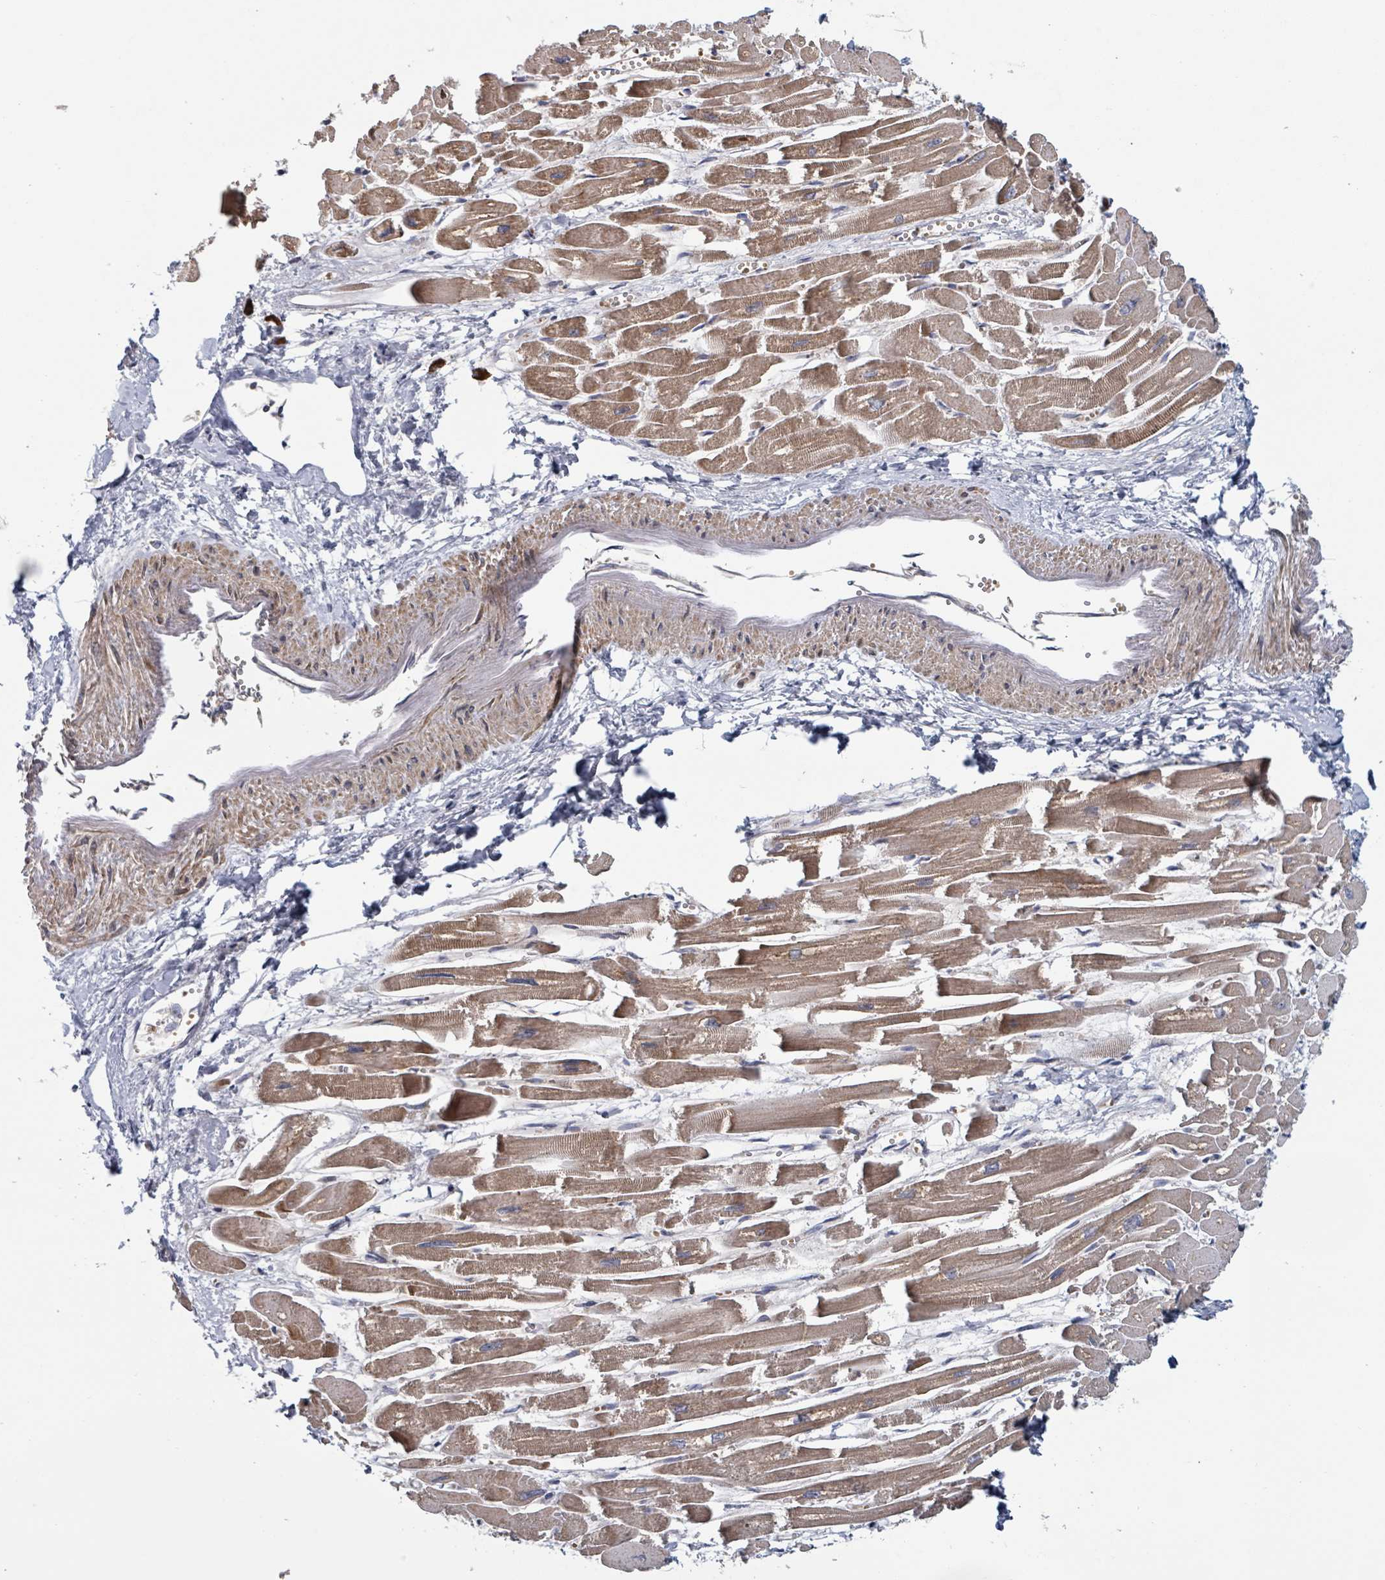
{"staining": {"intensity": "moderate", "quantity": ">75%", "location": "cytoplasmic/membranous"}, "tissue": "heart muscle", "cell_type": "Cardiomyocytes", "image_type": "normal", "snomed": [{"axis": "morphology", "description": "Normal tissue, NOS"}, {"axis": "topography", "description": "Heart"}], "caption": "High-power microscopy captured an IHC photomicrograph of benign heart muscle, revealing moderate cytoplasmic/membranous expression in approximately >75% of cardiomyocytes.", "gene": "HIVEP1", "patient": {"sex": "male", "age": 54}}